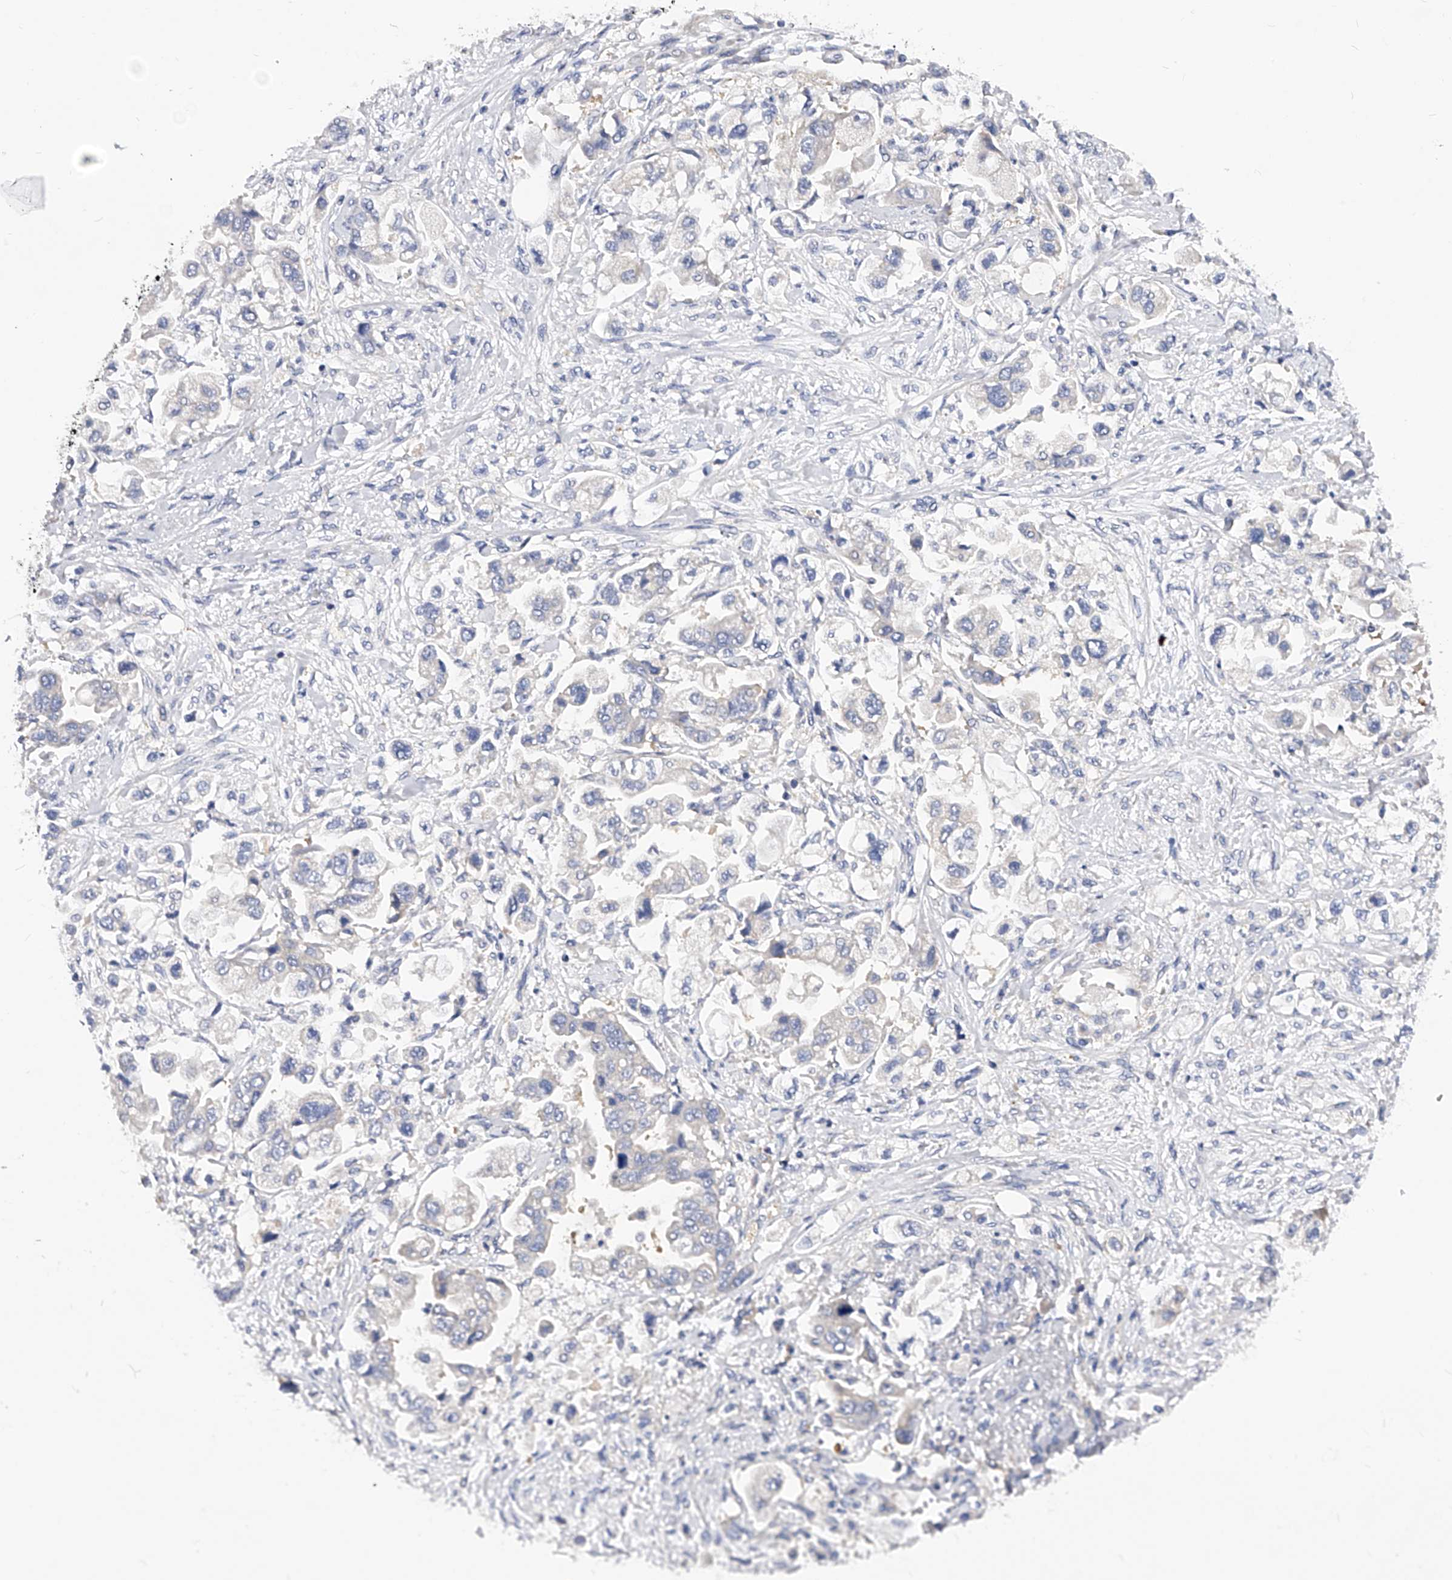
{"staining": {"intensity": "negative", "quantity": "none", "location": "none"}, "tissue": "stomach cancer", "cell_type": "Tumor cells", "image_type": "cancer", "snomed": [{"axis": "morphology", "description": "Adenocarcinoma, NOS"}, {"axis": "topography", "description": "Stomach"}], "caption": "The micrograph displays no significant positivity in tumor cells of adenocarcinoma (stomach).", "gene": "PPP5C", "patient": {"sex": "male", "age": 62}}